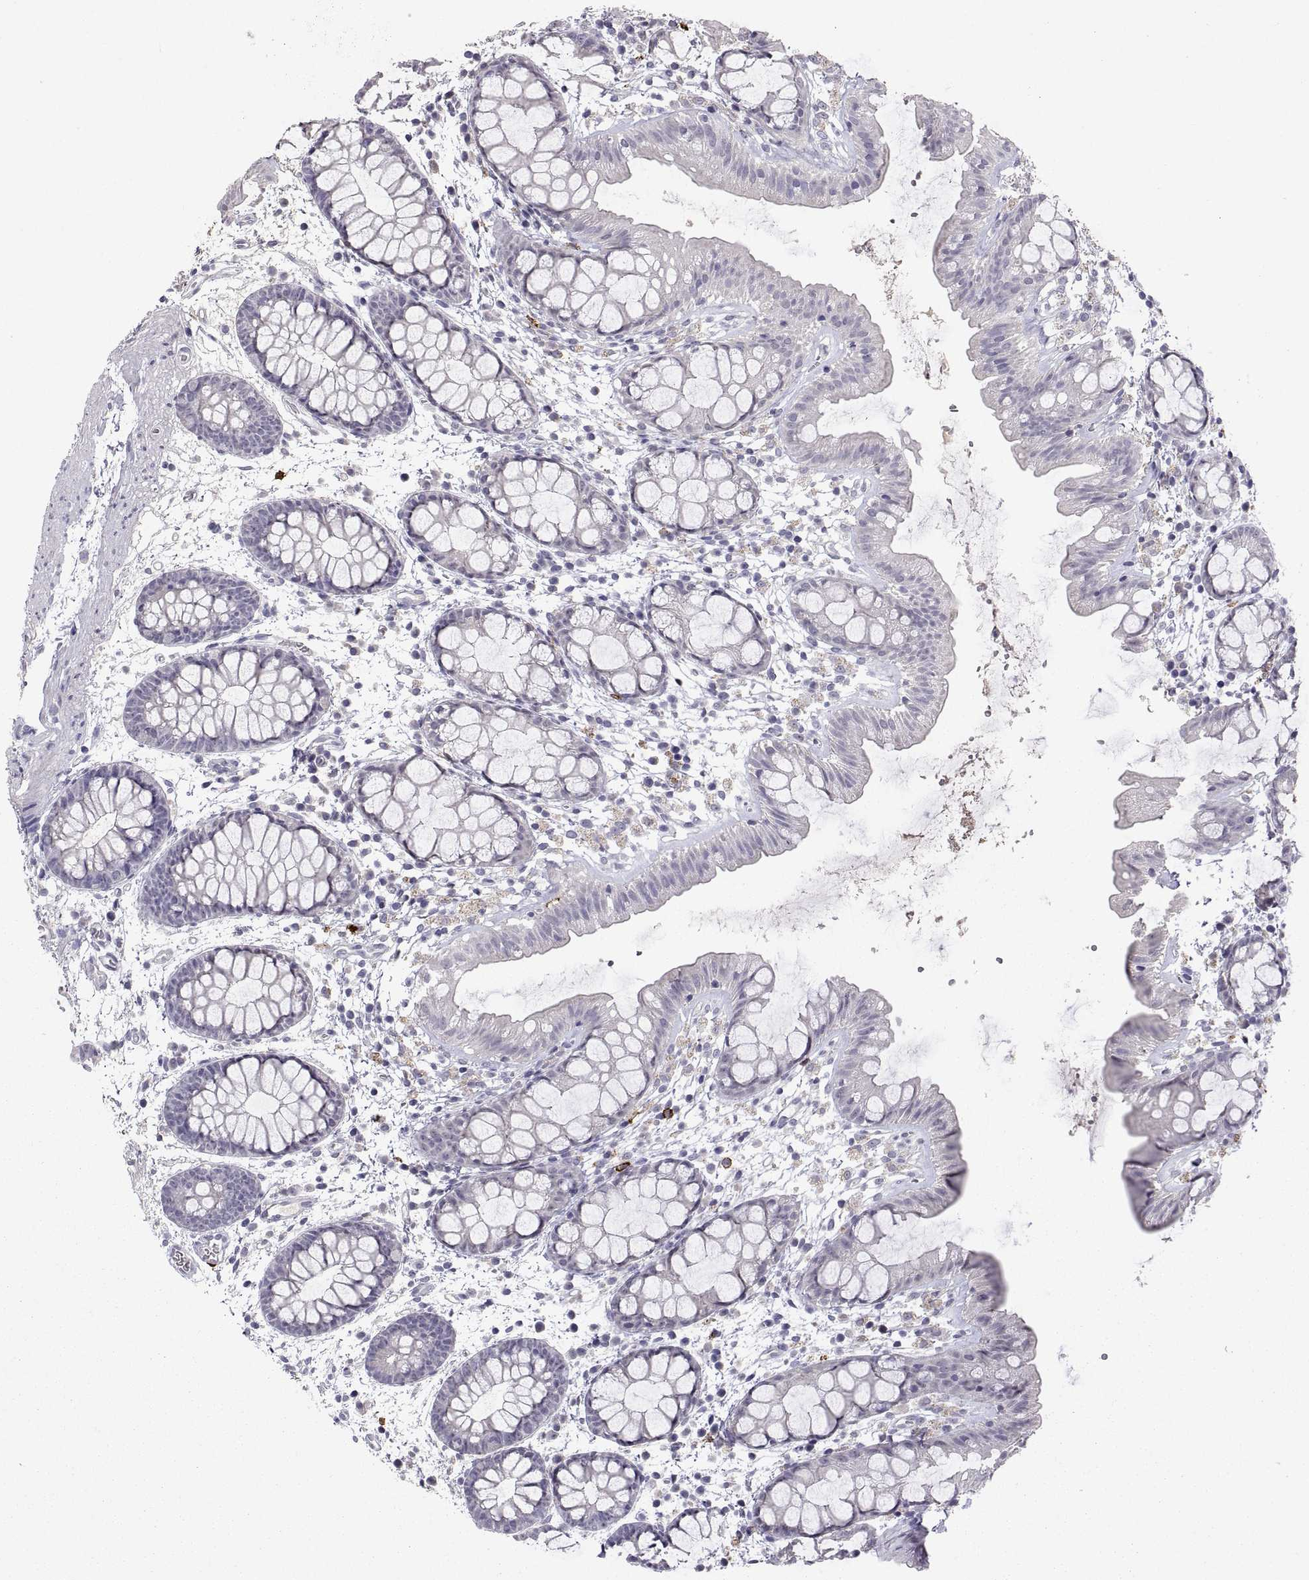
{"staining": {"intensity": "negative", "quantity": "none", "location": "none"}, "tissue": "rectum", "cell_type": "Glandular cells", "image_type": "normal", "snomed": [{"axis": "morphology", "description": "Normal tissue, NOS"}, {"axis": "topography", "description": "Rectum"}], "caption": "Immunohistochemistry image of unremarkable rectum: rectum stained with DAB (3,3'-diaminobenzidine) demonstrates no significant protein staining in glandular cells. Brightfield microscopy of immunohistochemistry (IHC) stained with DAB (brown) and hematoxylin (blue), captured at high magnification.", "gene": "MS4A1", "patient": {"sex": "male", "age": 57}}